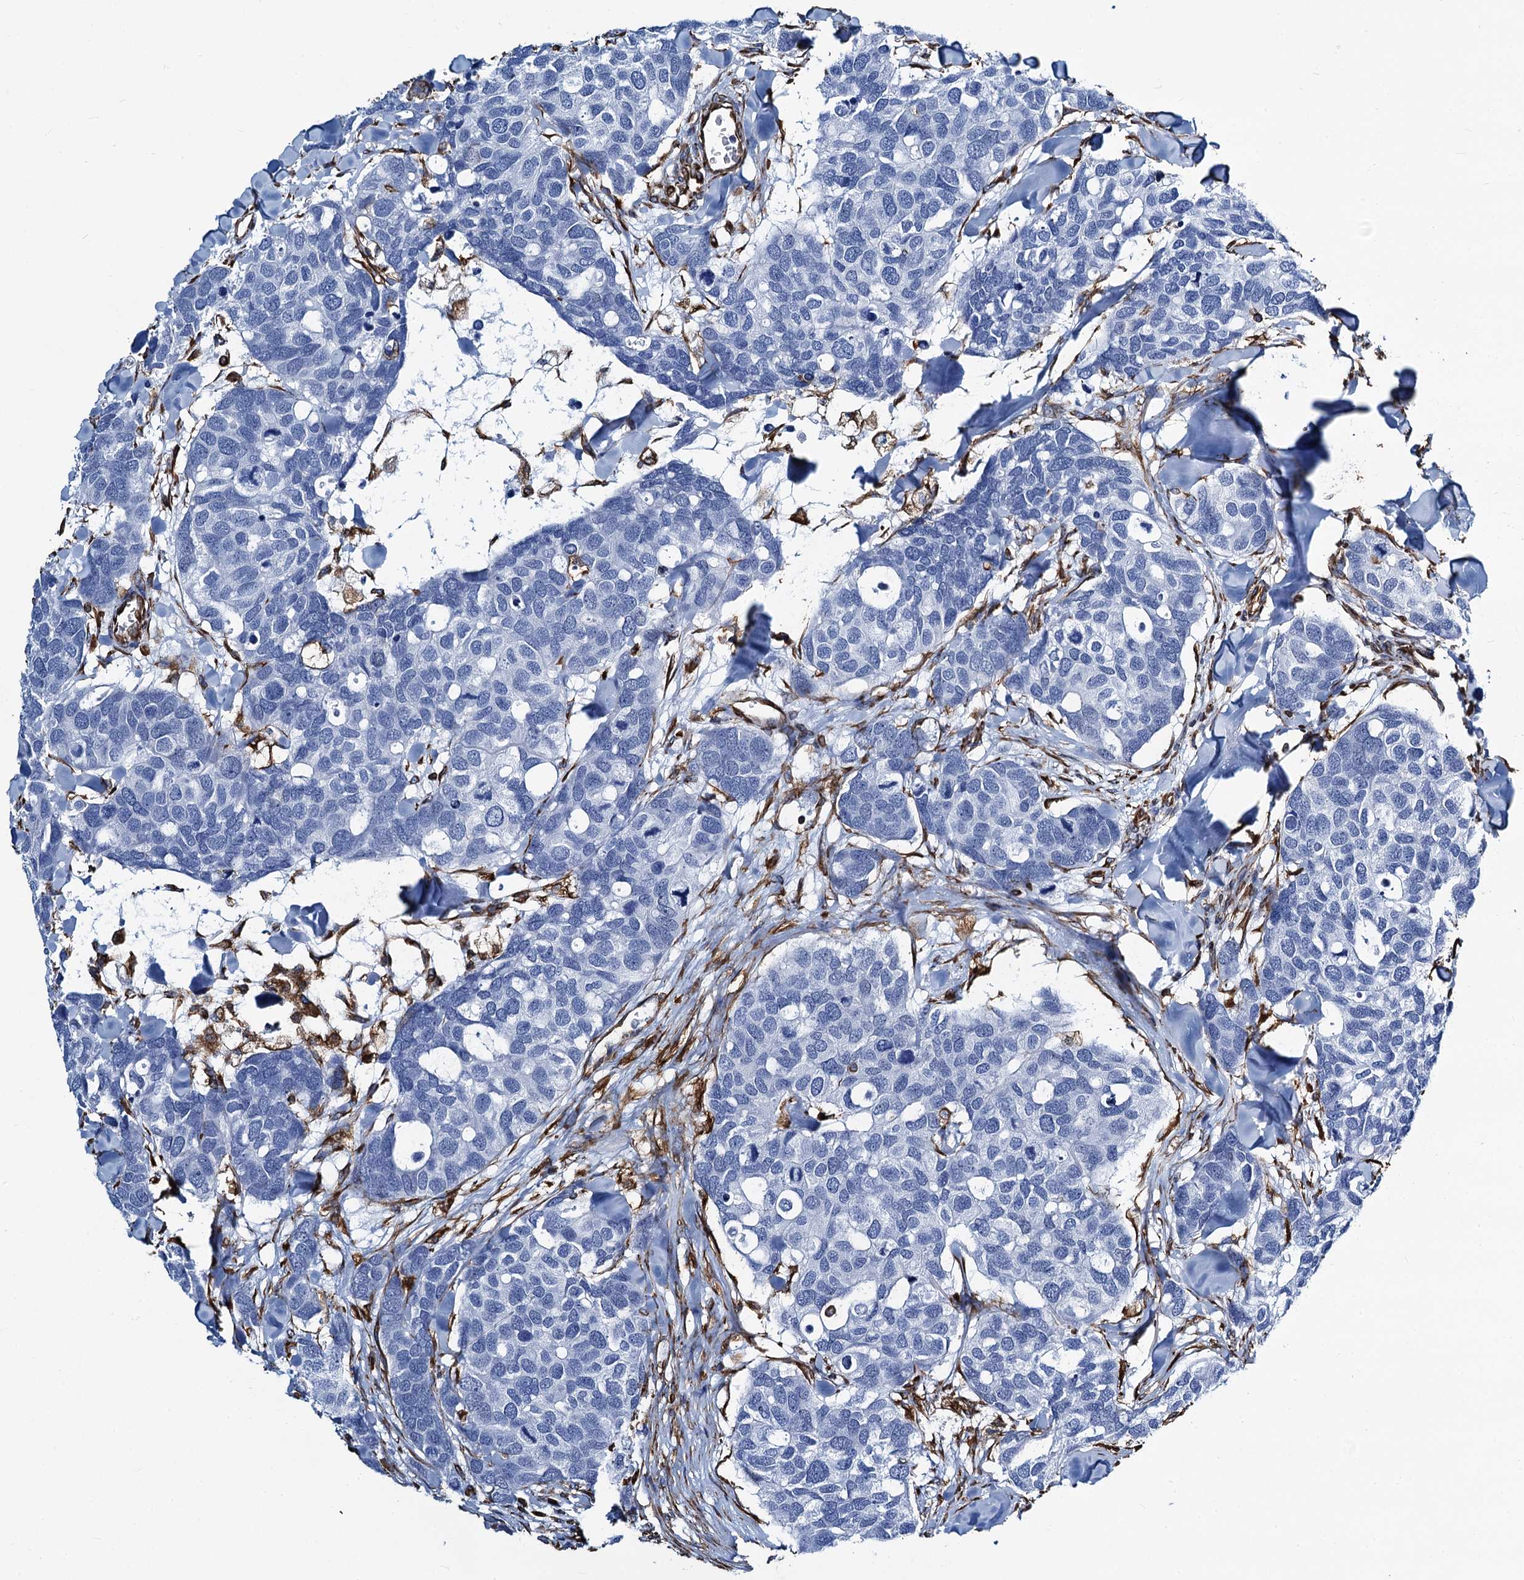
{"staining": {"intensity": "negative", "quantity": "none", "location": "none"}, "tissue": "breast cancer", "cell_type": "Tumor cells", "image_type": "cancer", "snomed": [{"axis": "morphology", "description": "Duct carcinoma"}, {"axis": "topography", "description": "Breast"}], "caption": "Immunohistochemistry image of neoplastic tissue: human breast cancer stained with DAB reveals no significant protein staining in tumor cells. Brightfield microscopy of immunohistochemistry stained with DAB (brown) and hematoxylin (blue), captured at high magnification.", "gene": "PGM2", "patient": {"sex": "female", "age": 83}}